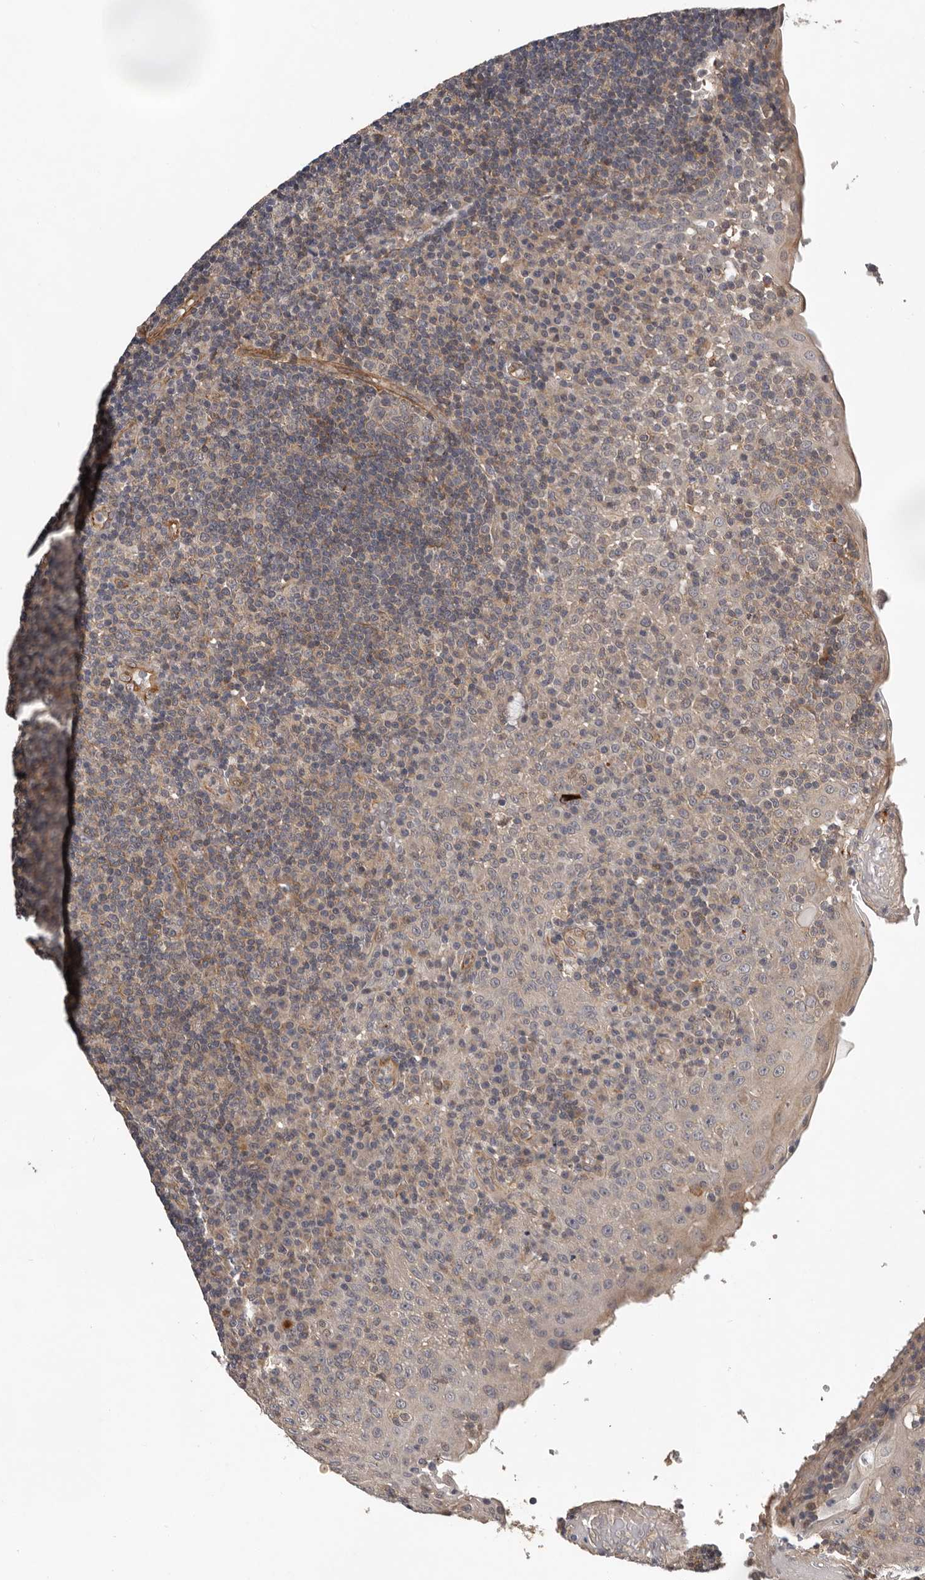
{"staining": {"intensity": "weak", "quantity": "<25%", "location": "cytoplasmic/membranous"}, "tissue": "tonsil", "cell_type": "Germinal center cells", "image_type": "normal", "snomed": [{"axis": "morphology", "description": "Normal tissue, NOS"}, {"axis": "topography", "description": "Tonsil"}], "caption": "Immunohistochemistry (IHC) histopathology image of benign tonsil: tonsil stained with DAB (3,3'-diaminobenzidine) reveals no significant protein staining in germinal center cells. Nuclei are stained in blue.", "gene": "RNF157", "patient": {"sex": "female", "age": 40}}